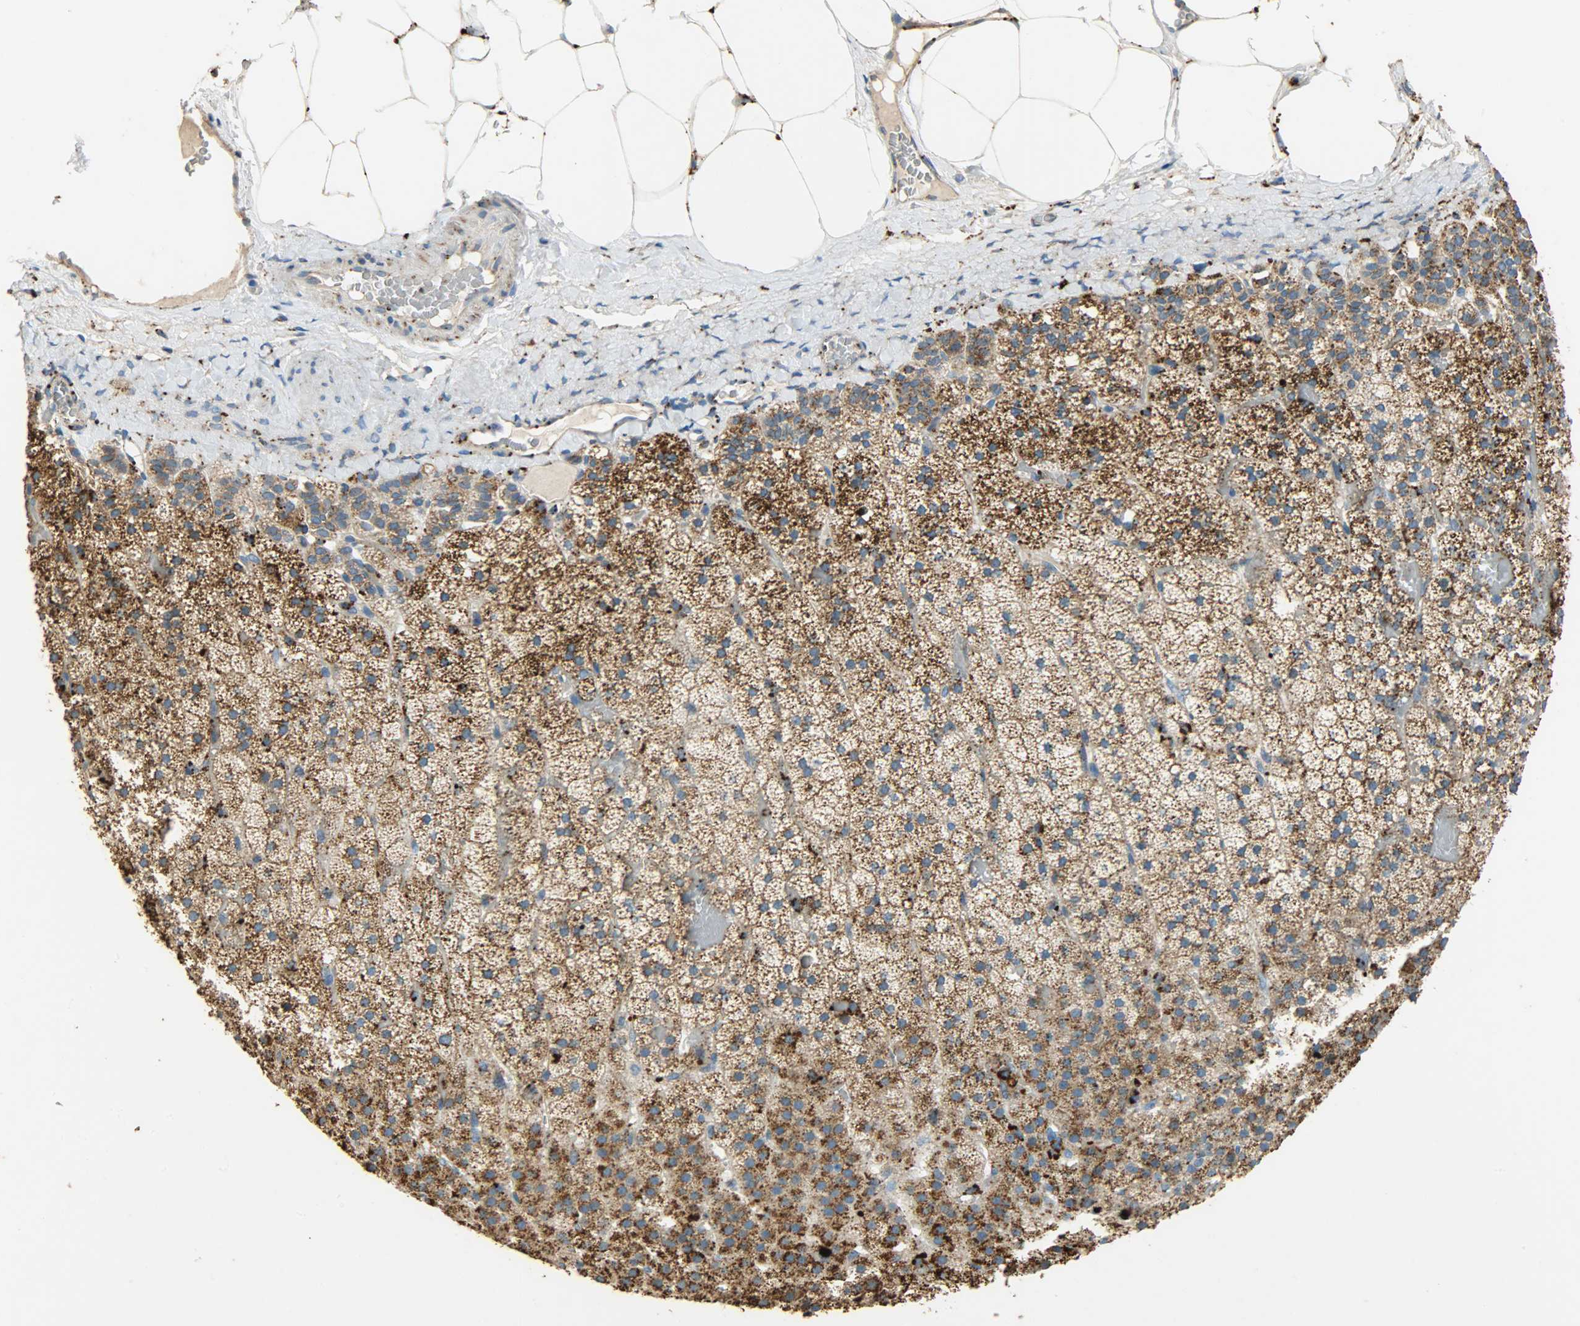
{"staining": {"intensity": "strong", "quantity": ">75%", "location": "cytoplasmic/membranous"}, "tissue": "adrenal gland", "cell_type": "Glandular cells", "image_type": "normal", "snomed": [{"axis": "morphology", "description": "Normal tissue, NOS"}, {"axis": "topography", "description": "Adrenal gland"}], "caption": "DAB immunohistochemical staining of normal human adrenal gland reveals strong cytoplasmic/membranous protein staining in approximately >75% of glandular cells. The protein is stained brown, and the nuclei are stained in blue (DAB IHC with brightfield microscopy, high magnification).", "gene": "ASAH1", "patient": {"sex": "male", "age": 35}}